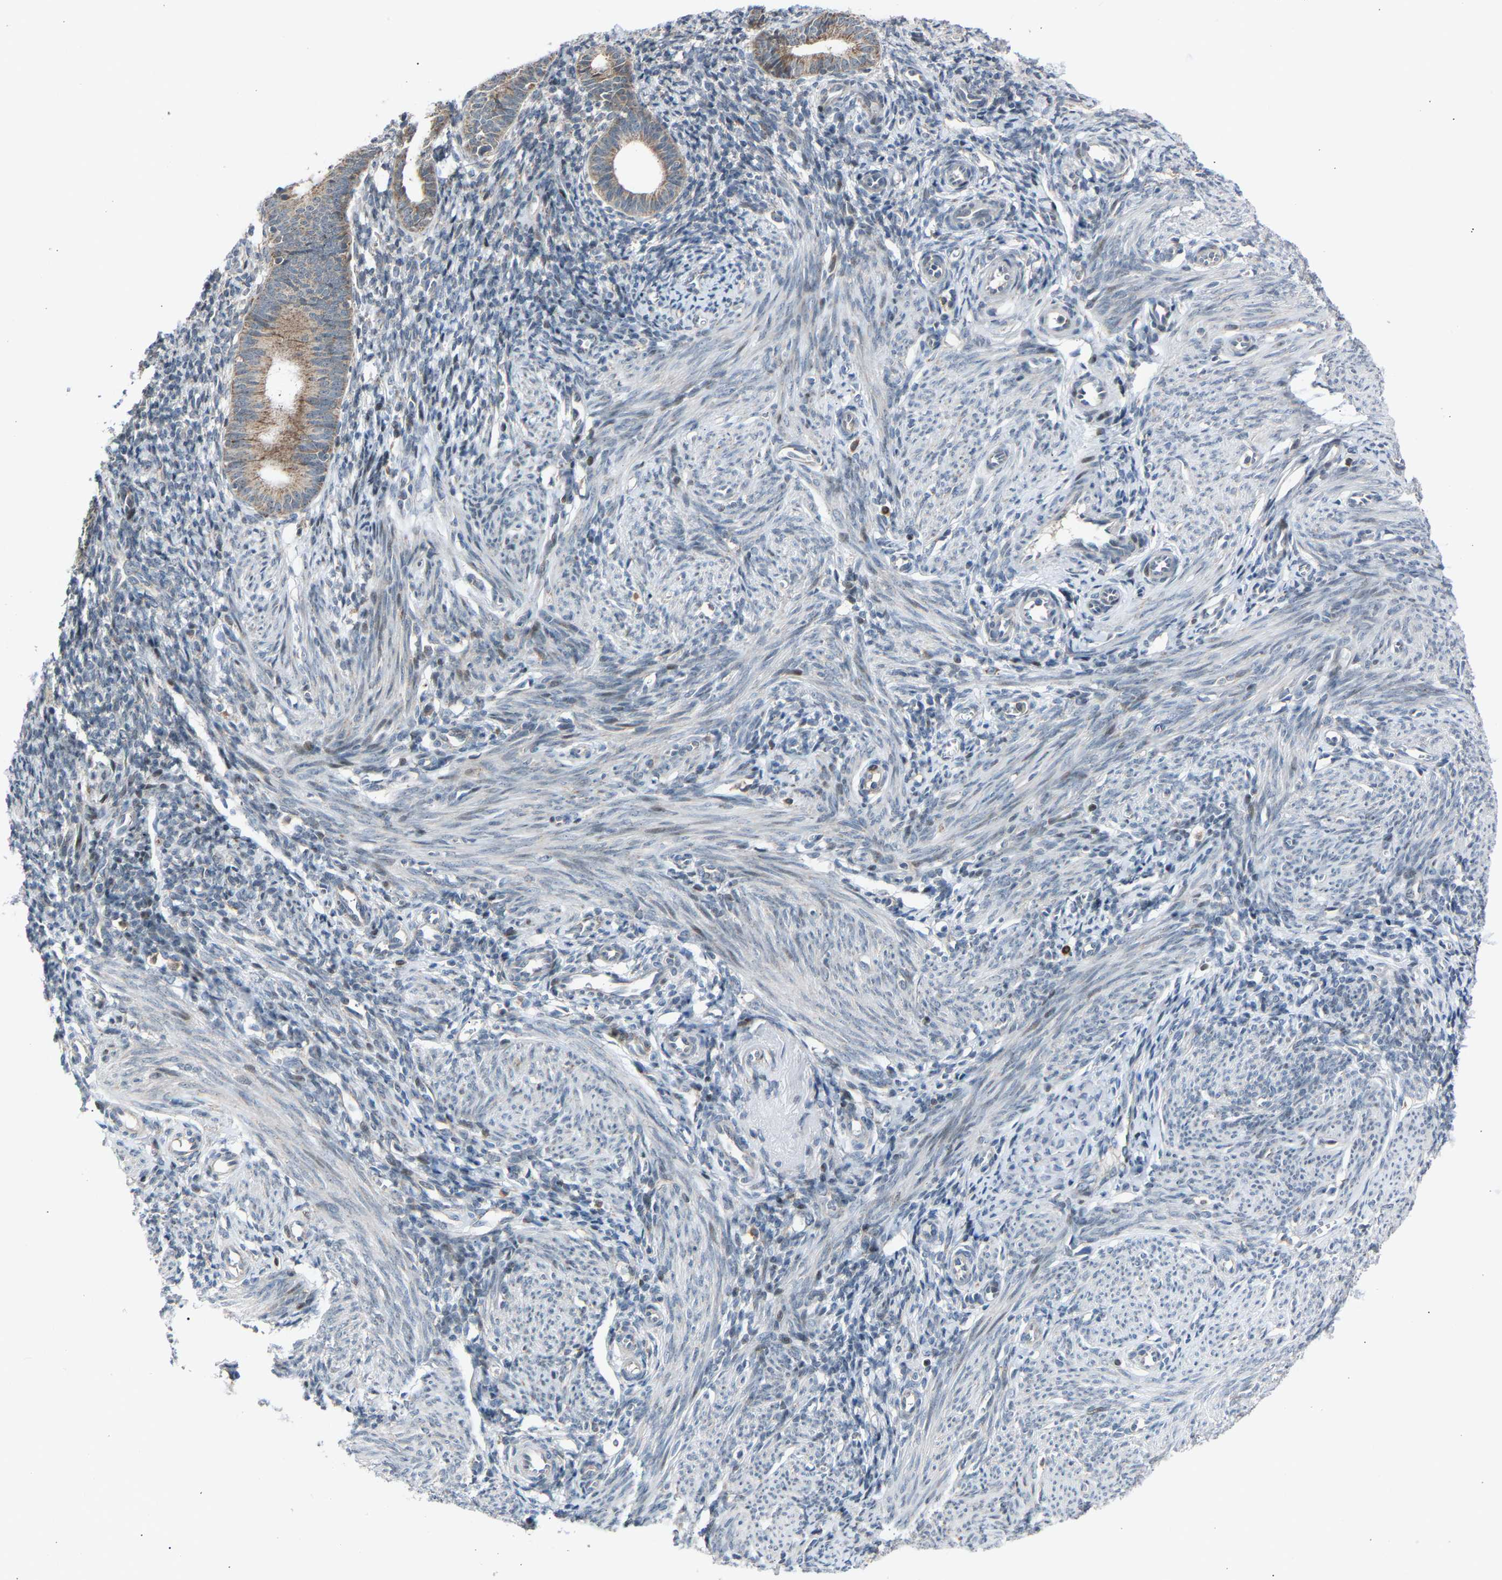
{"staining": {"intensity": "weak", "quantity": "<25%", "location": "cytoplasmic/membranous"}, "tissue": "endometrium", "cell_type": "Cells in endometrial stroma", "image_type": "normal", "snomed": [{"axis": "morphology", "description": "Normal tissue, NOS"}, {"axis": "morphology", "description": "Adenocarcinoma, NOS"}, {"axis": "topography", "description": "Endometrium"}], "caption": "Unremarkable endometrium was stained to show a protein in brown. There is no significant expression in cells in endometrial stroma.", "gene": "SLIRP", "patient": {"sex": "female", "age": 57}}